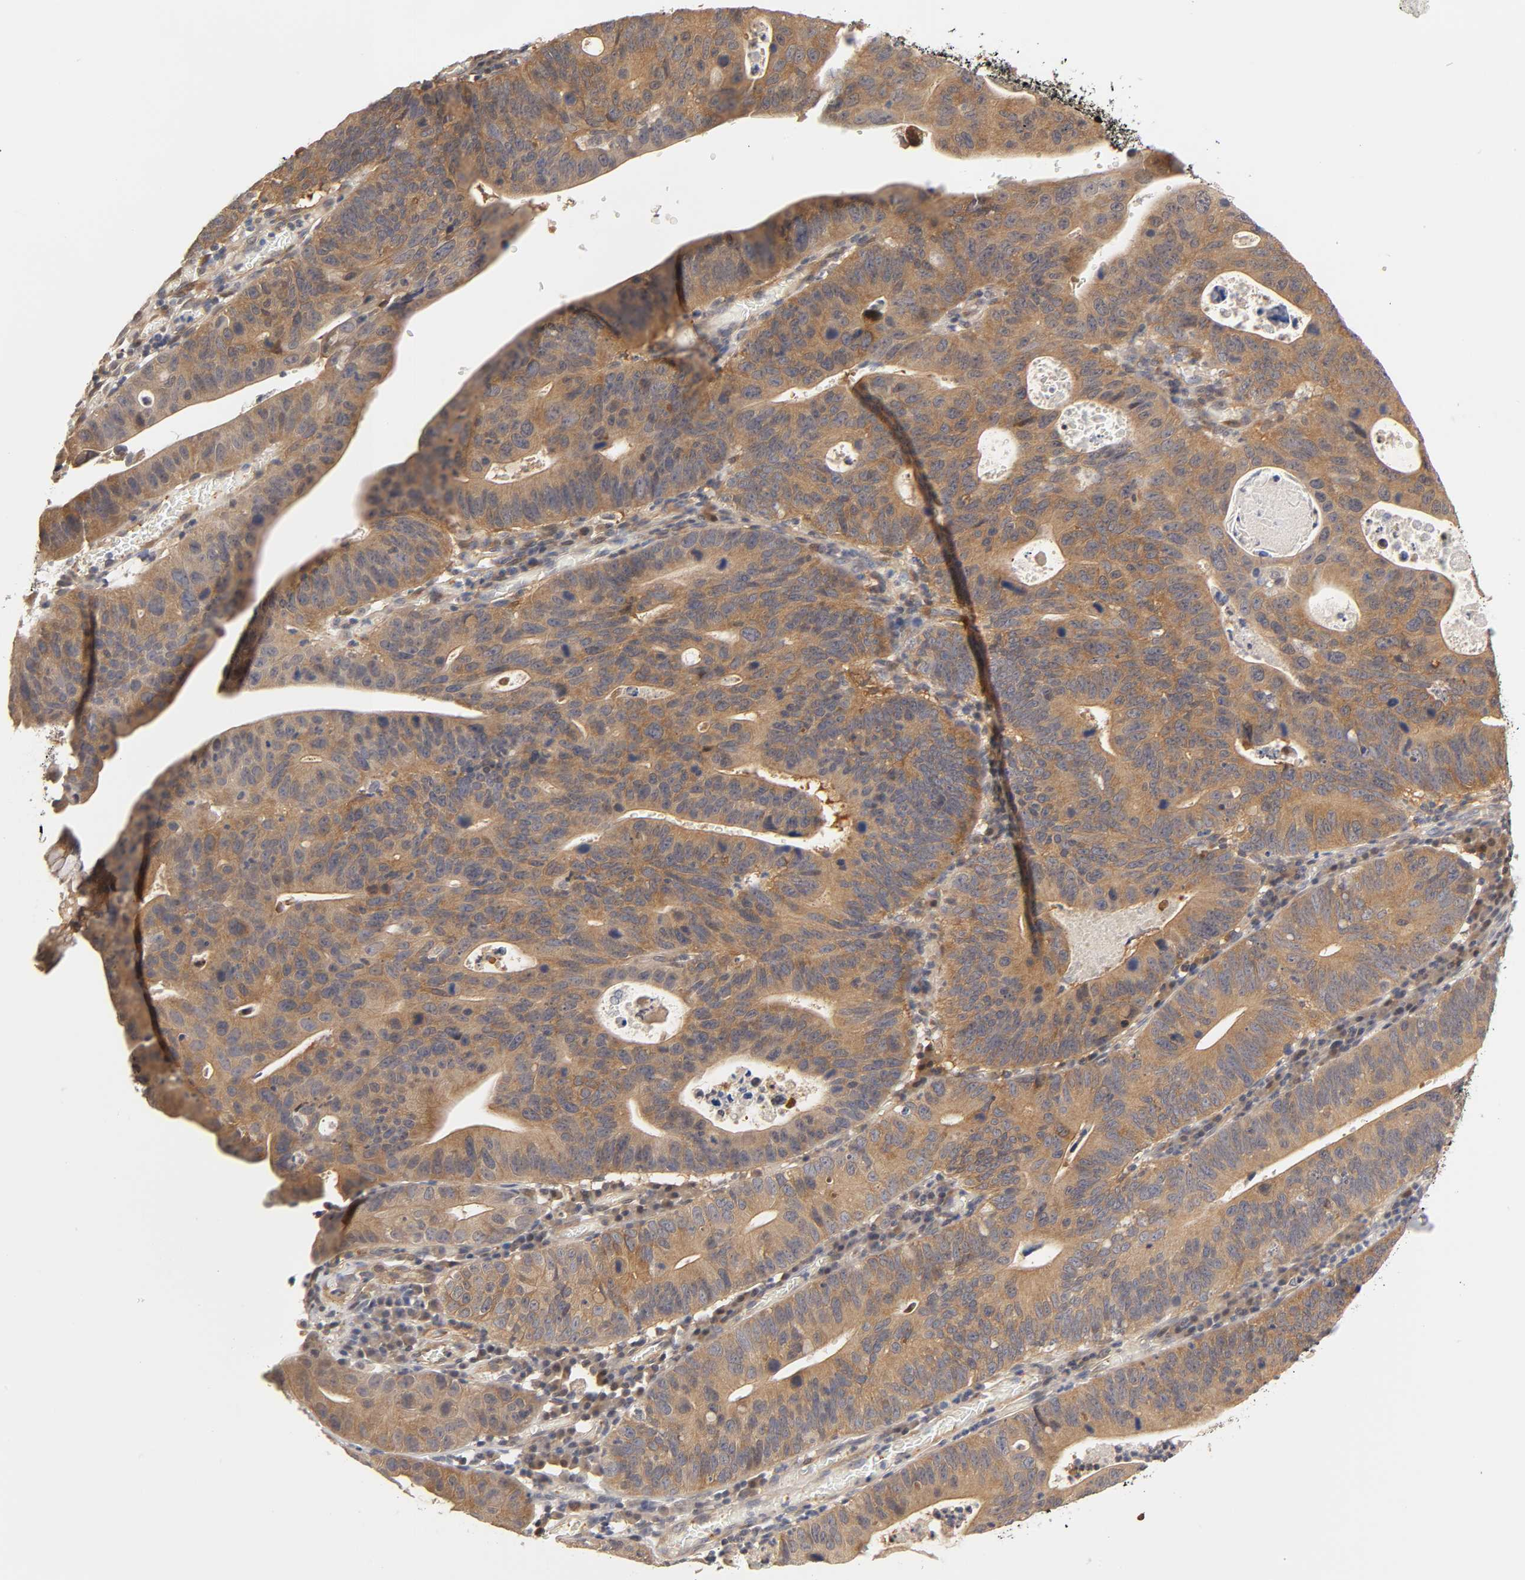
{"staining": {"intensity": "moderate", "quantity": ">75%", "location": "cytoplasmic/membranous"}, "tissue": "stomach cancer", "cell_type": "Tumor cells", "image_type": "cancer", "snomed": [{"axis": "morphology", "description": "Adenocarcinoma, NOS"}, {"axis": "topography", "description": "Stomach"}], "caption": "Human adenocarcinoma (stomach) stained with a protein marker exhibits moderate staining in tumor cells.", "gene": "PDE5A", "patient": {"sex": "male", "age": 59}}